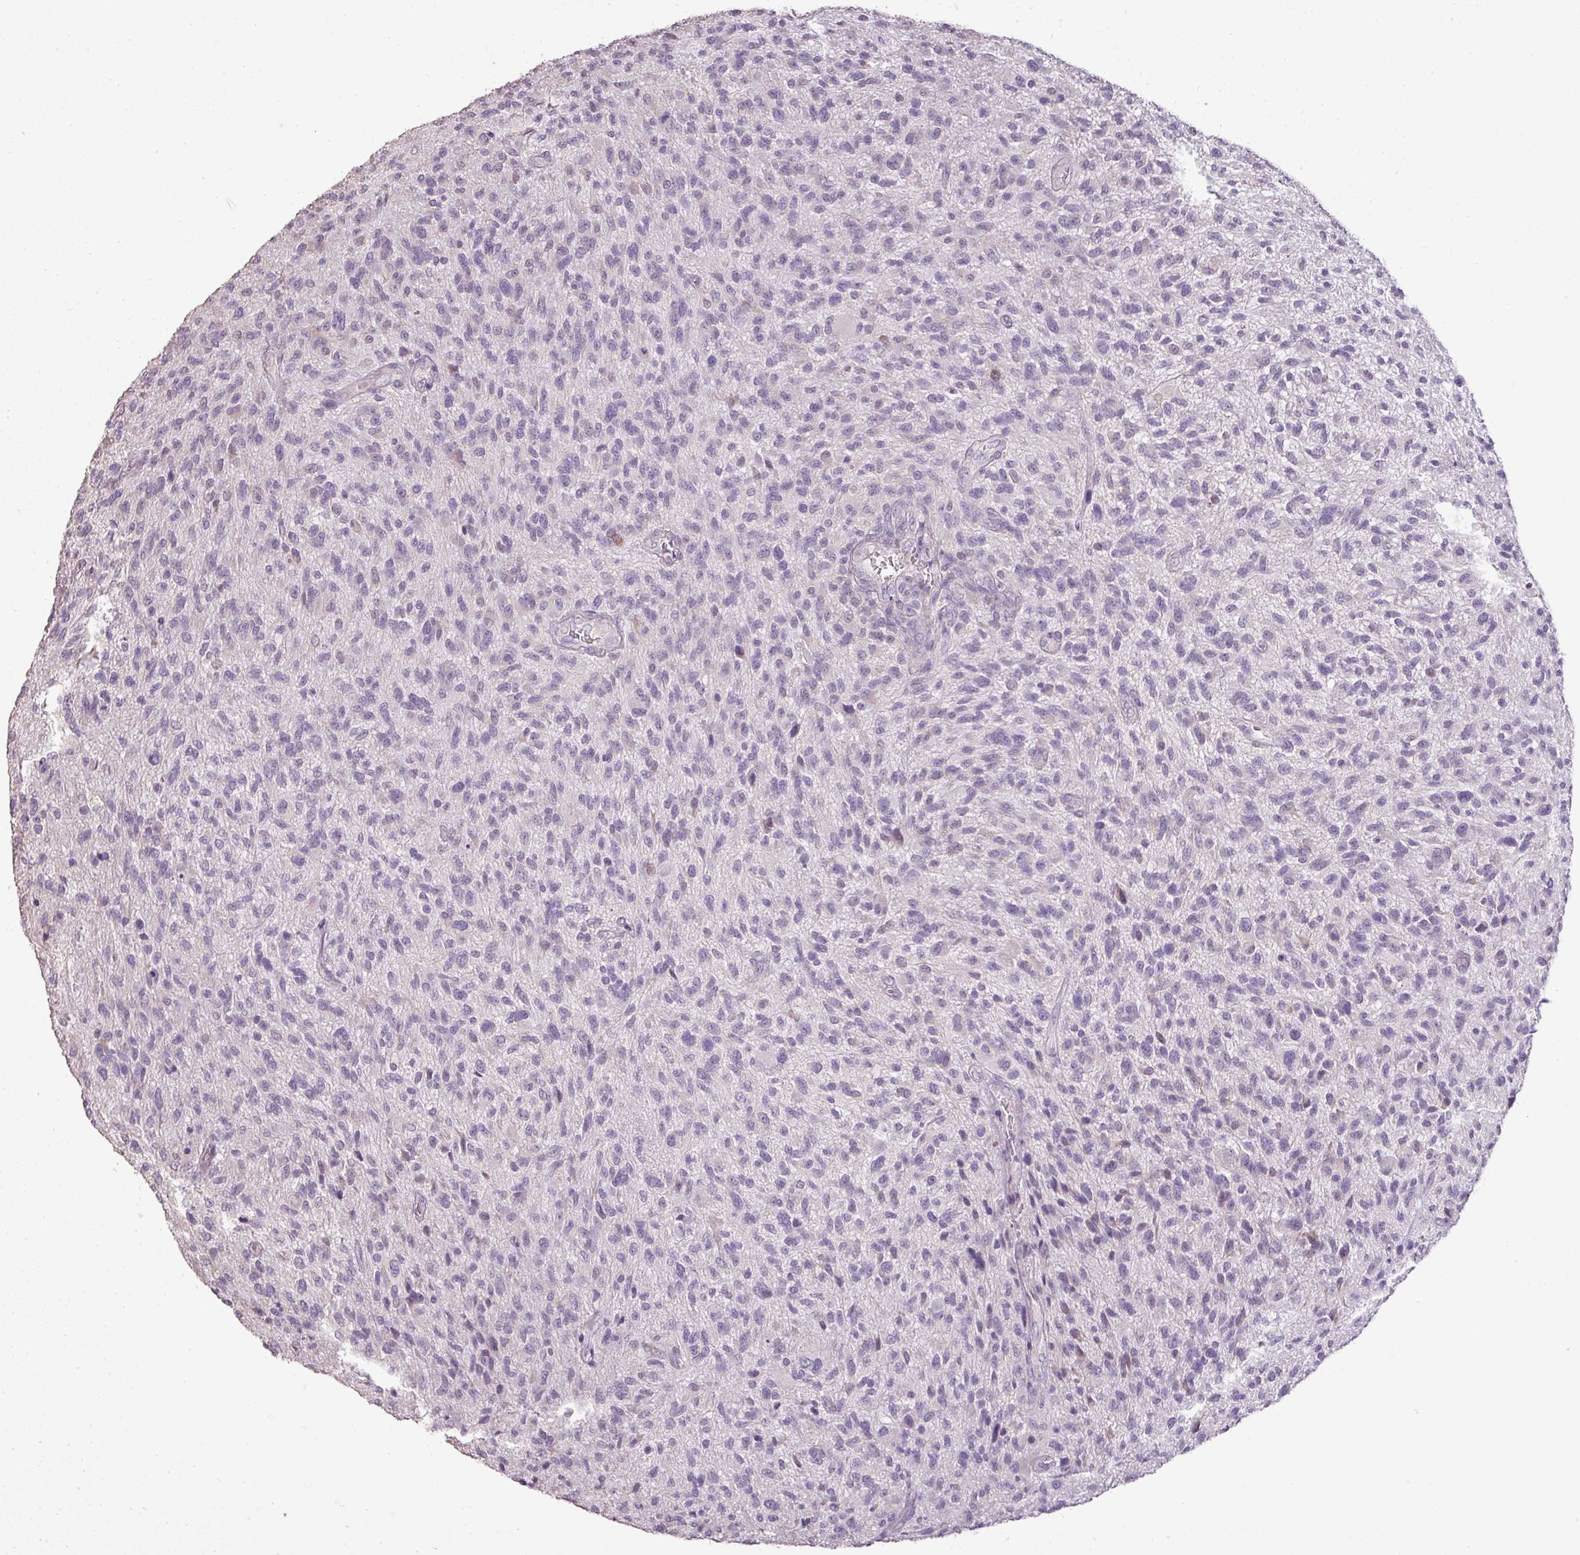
{"staining": {"intensity": "negative", "quantity": "none", "location": "none"}, "tissue": "glioma", "cell_type": "Tumor cells", "image_type": "cancer", "snomed": [{"axis": "morphology", "description": "Glioma, malignant, High grade"}, {"axis": "topography", "description": "Brain"}], "caption": "Histopathology image shows no significant protein positivity in tumor cells of malignant high-grade glioma. (DAB (3,3'-diaminobenzidine) IHC, high magnification).", "gene": "LY9", "patient": {"sex": "male", "age": 47}}